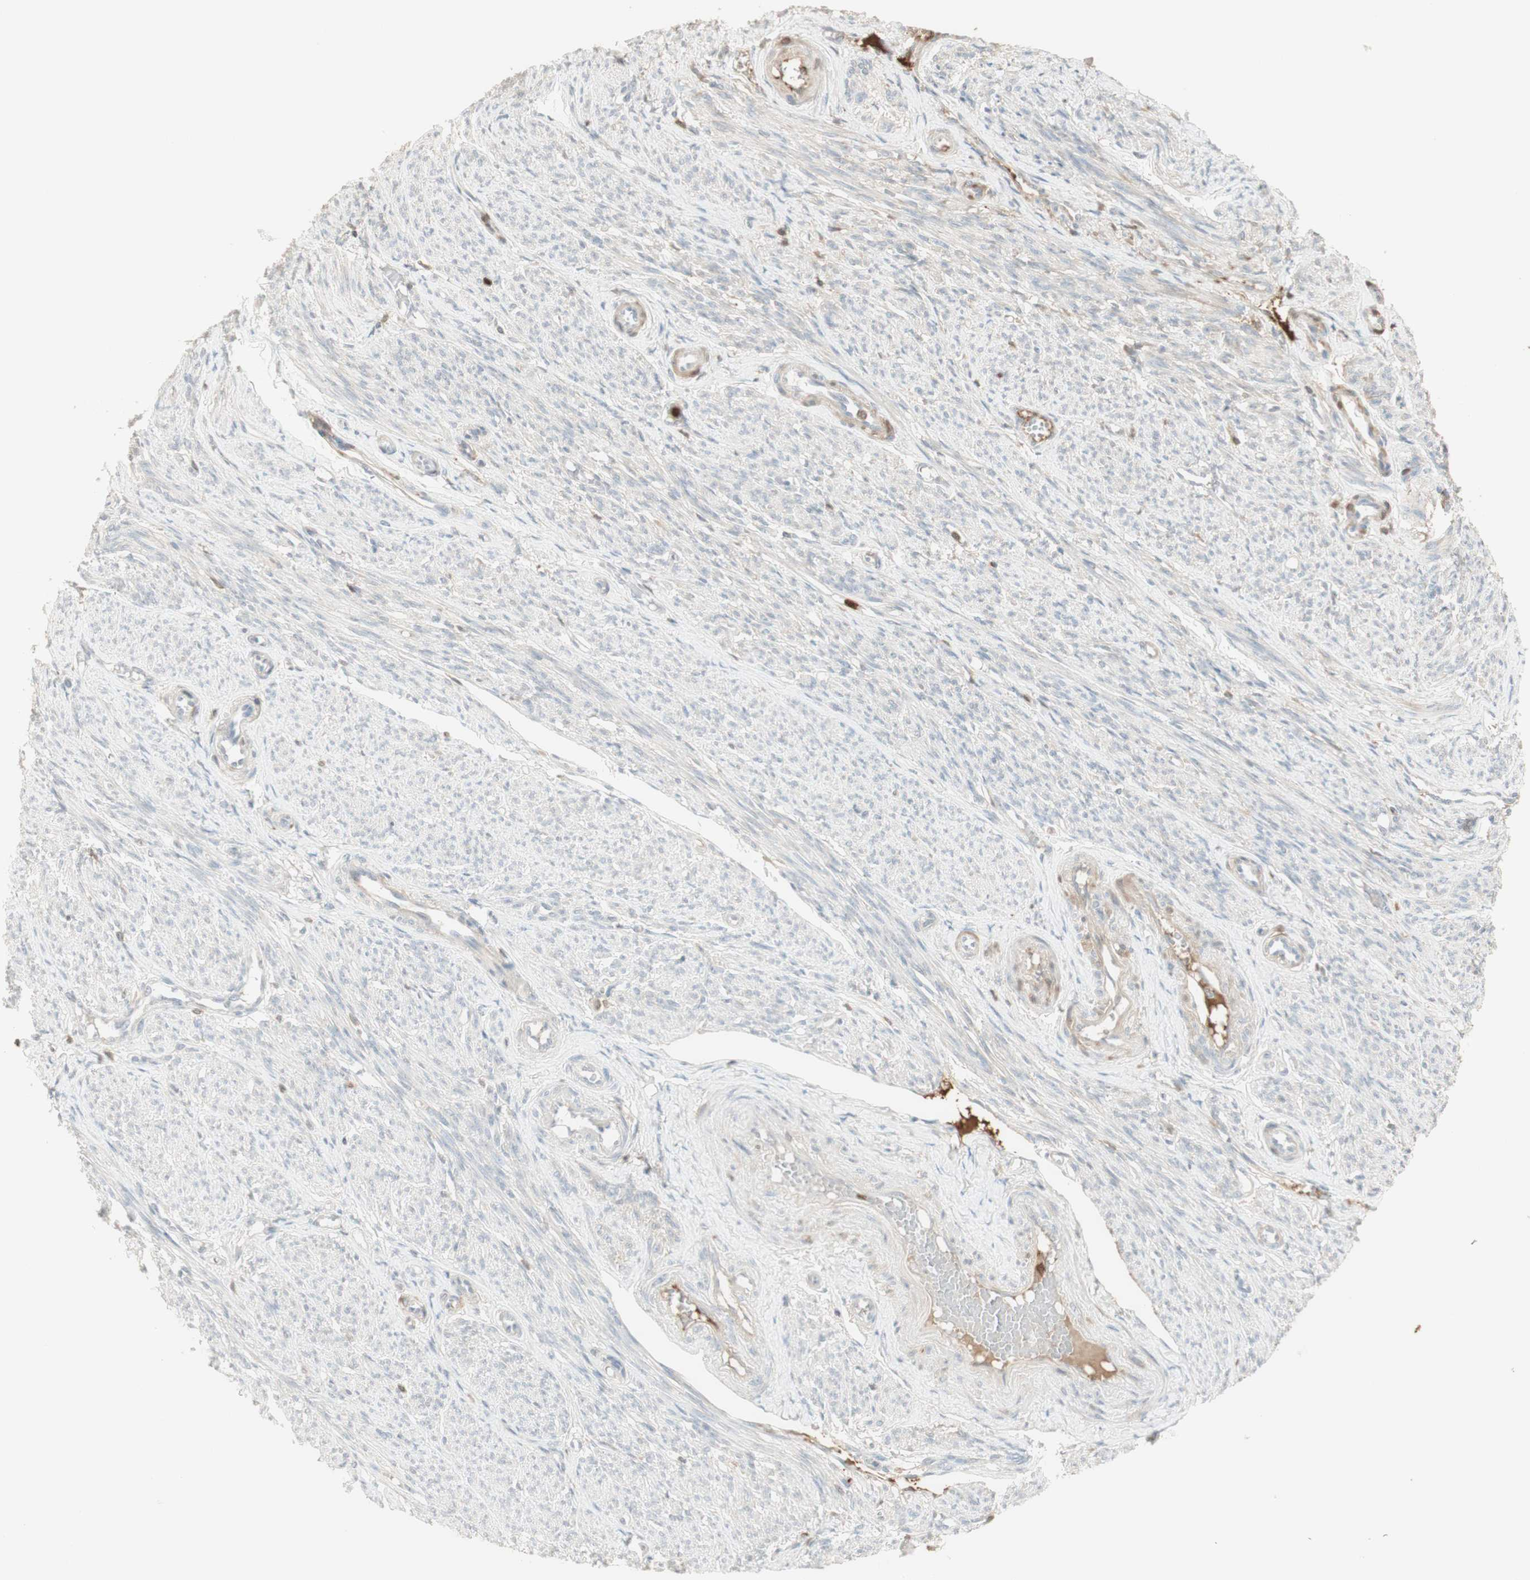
{"staining": {"intensity": "negative", "quantity": "none", "location": "none"}, "tissue": "smooth muscle", "cell_type": "Smooth muscle cells", "image_type": "normal", "snomed": [{"axis": "morphology", "description": "Normal tissue, NOS"}, {"axis": "topography", "description": "Smooth muscle"}], "caption": "Immunohistochemistry (IHC) of unremarkable human smooth muscle demonstrates no expression in smooth muscle cells.", "gene": "NID1", "patient": {"sex": "female", "age": 65}}